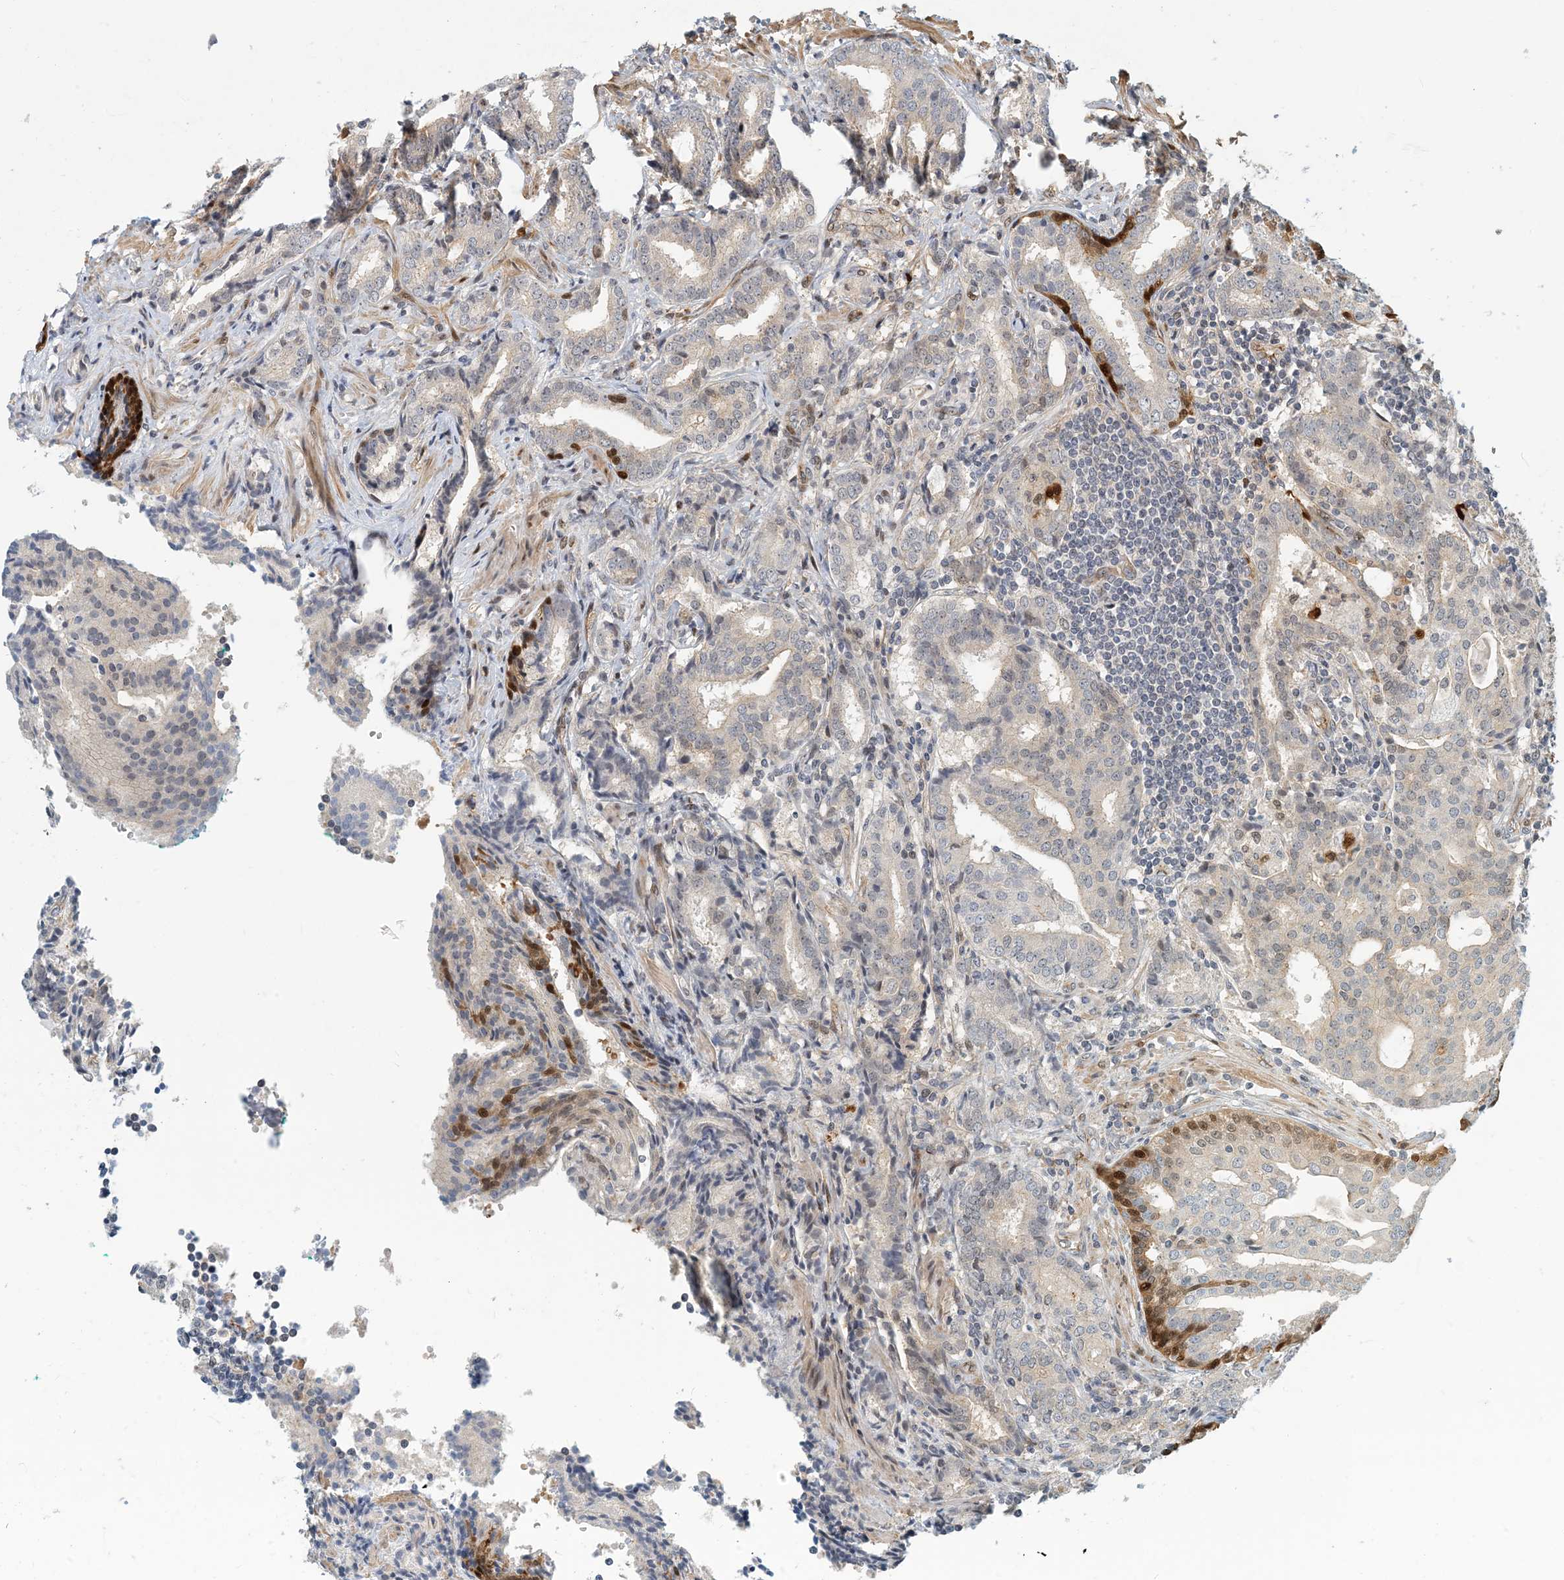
{"staining": {"intensity": "negative", "quantity": "none", "location": "none"}, "tissue": "prostate cancer", "cell_type": "Tumor cells", "image_type": "cancer", "snomed": [{"axis": "morphology", "description": "Adenocarcinoma, High grade"}, {"axis": "topography", "description": "Prostate"}], "caption": "Tumor cells show no significant protein positivity in prostate cancer.", "gene": "MAPKBP1", "patient": {"sex": "male", "age": 63}}